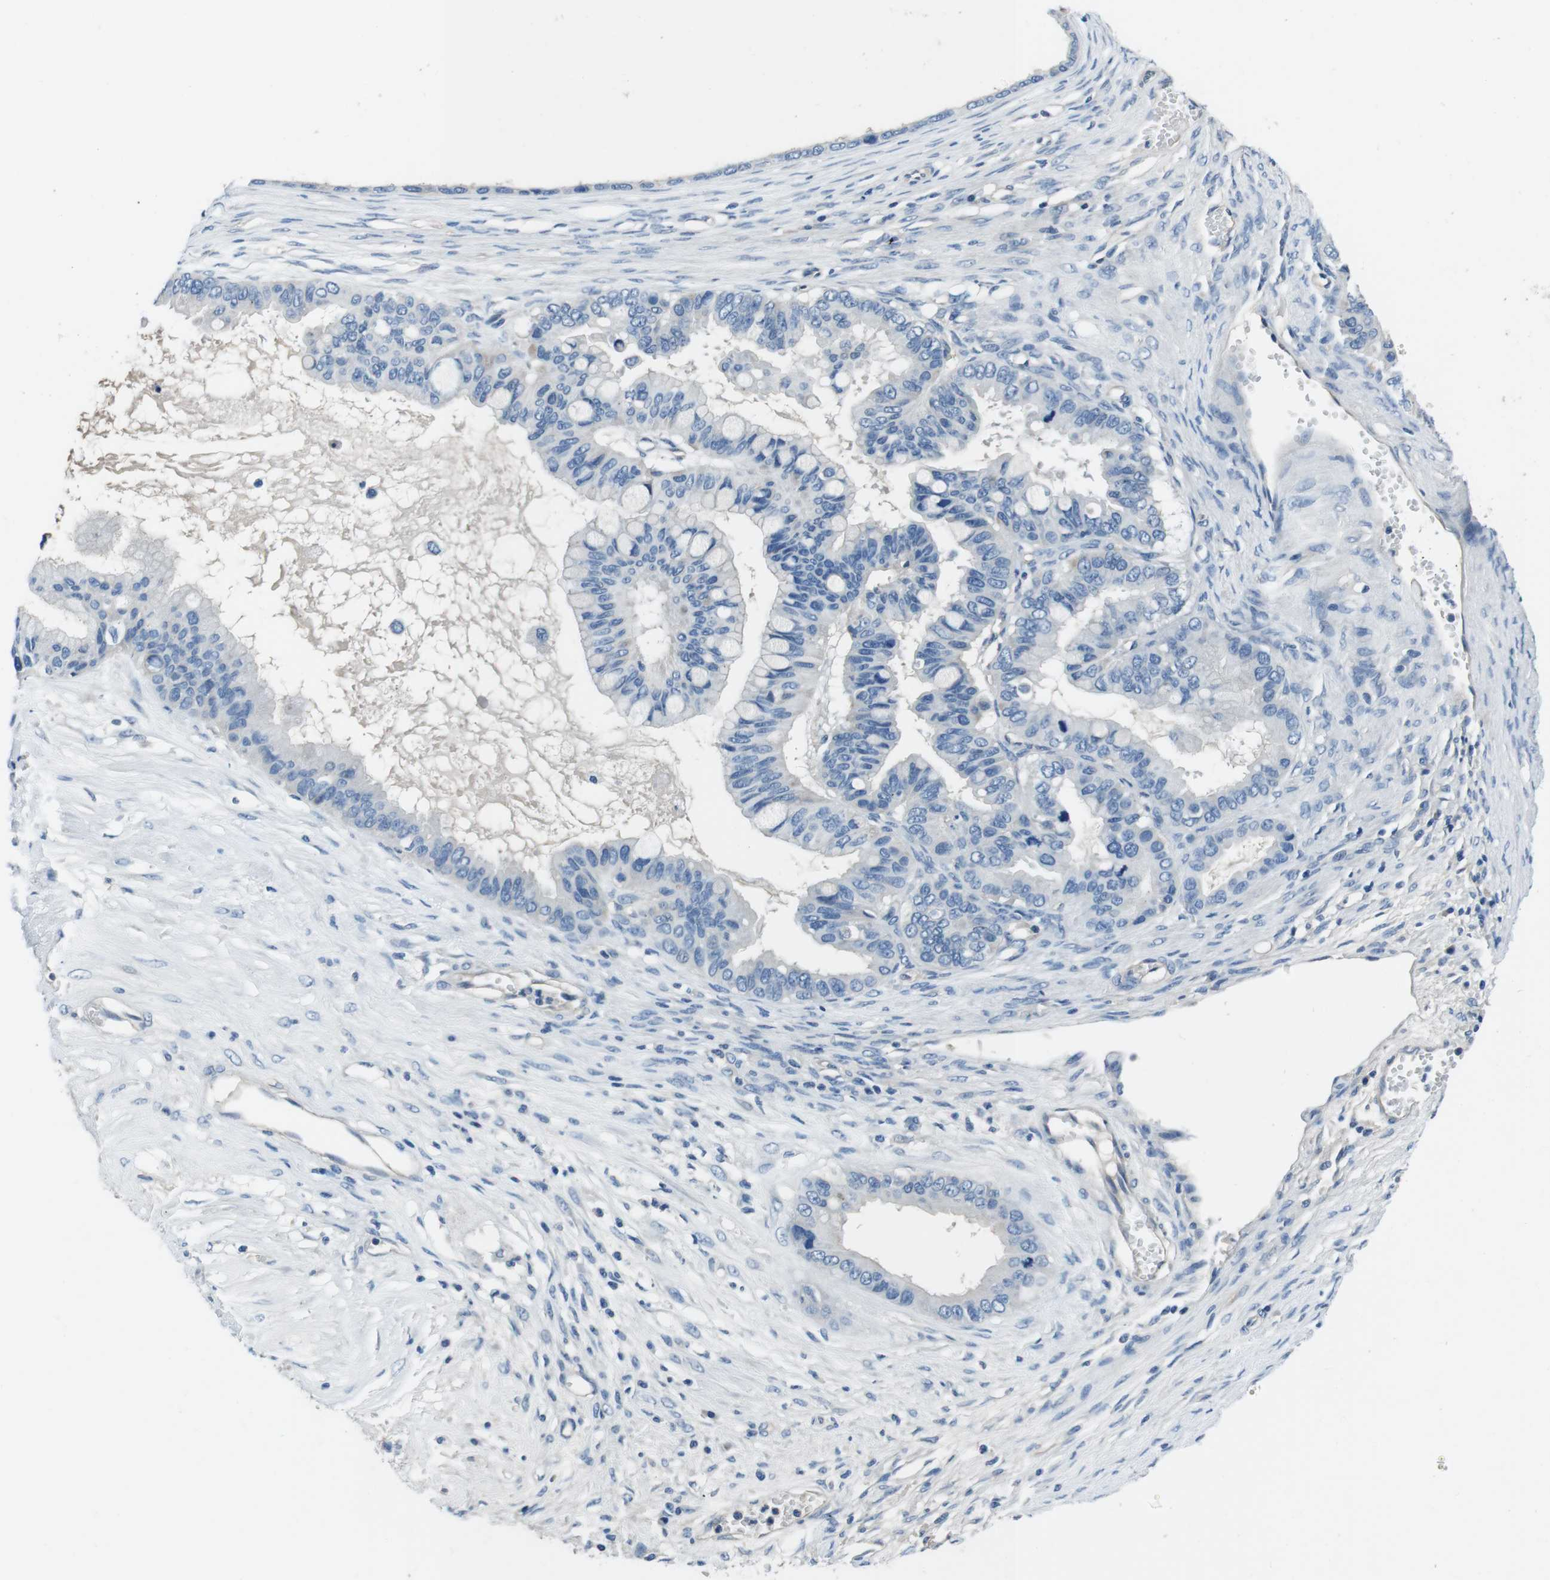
{"staining": {"intensity": "negative", "quantity": "none", "location": "none"}, "tissue": "ovarian cancer", "cell_type": "Tumor cells", "image_type": "cancer", "snomed": [{"axis": "morphology", "description": "Cystadenocarcinoma, mucinous, NOS"}, {"axis": "topography", "description": "Ovary"}], "caption": "High power microscopy micrograph of an immunohistochemistry histopathology image of ovarian cancer (mucinous cystadenocarcinoma), revealing no significant staining in tumor cells.", "gene": "CASQ1", "patient": {"sex": "female", "age": 80}}